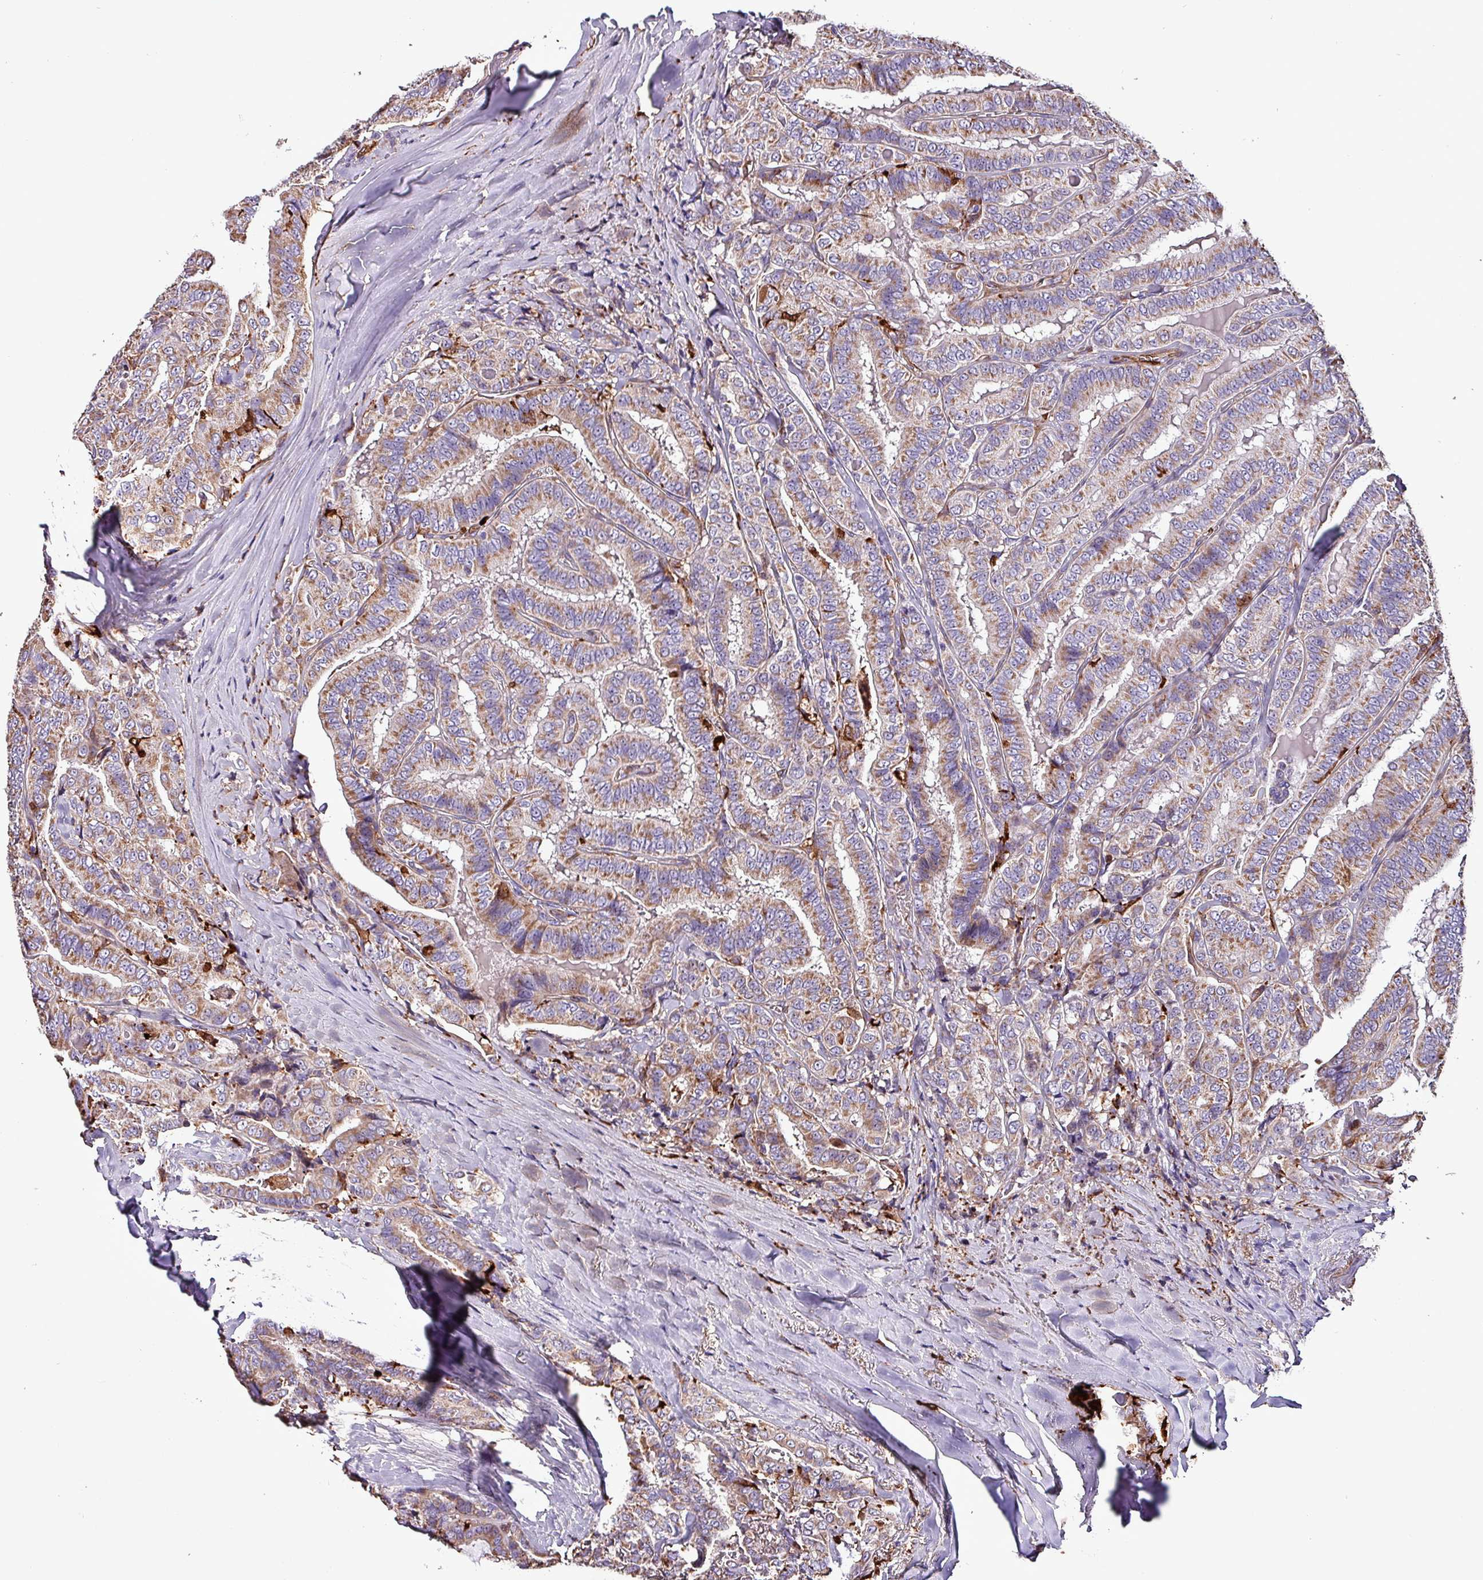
{"staining": {"intensity": "moderate", "quantity": ">75%", "location": "cytoplasmic/membranous"}, "tissue": "thyroid cancer", "cell_type": "Tumor cells", "image_type": "cancer", "snomed": [{"axis": "morphology", "description": "Papillary adenocarcinoma, NOS"}, {"axis": "topography", "description": "Thyroid gland"}], "caption": "A medium amount of moderate cytoplasmic/membranous expression is present in about >75% of tumor cells in thyroid cancer (papillary adenocarcinoma) tissue.", "gene": "SCIN", "patient": {"sex": "male", "age": 61}}